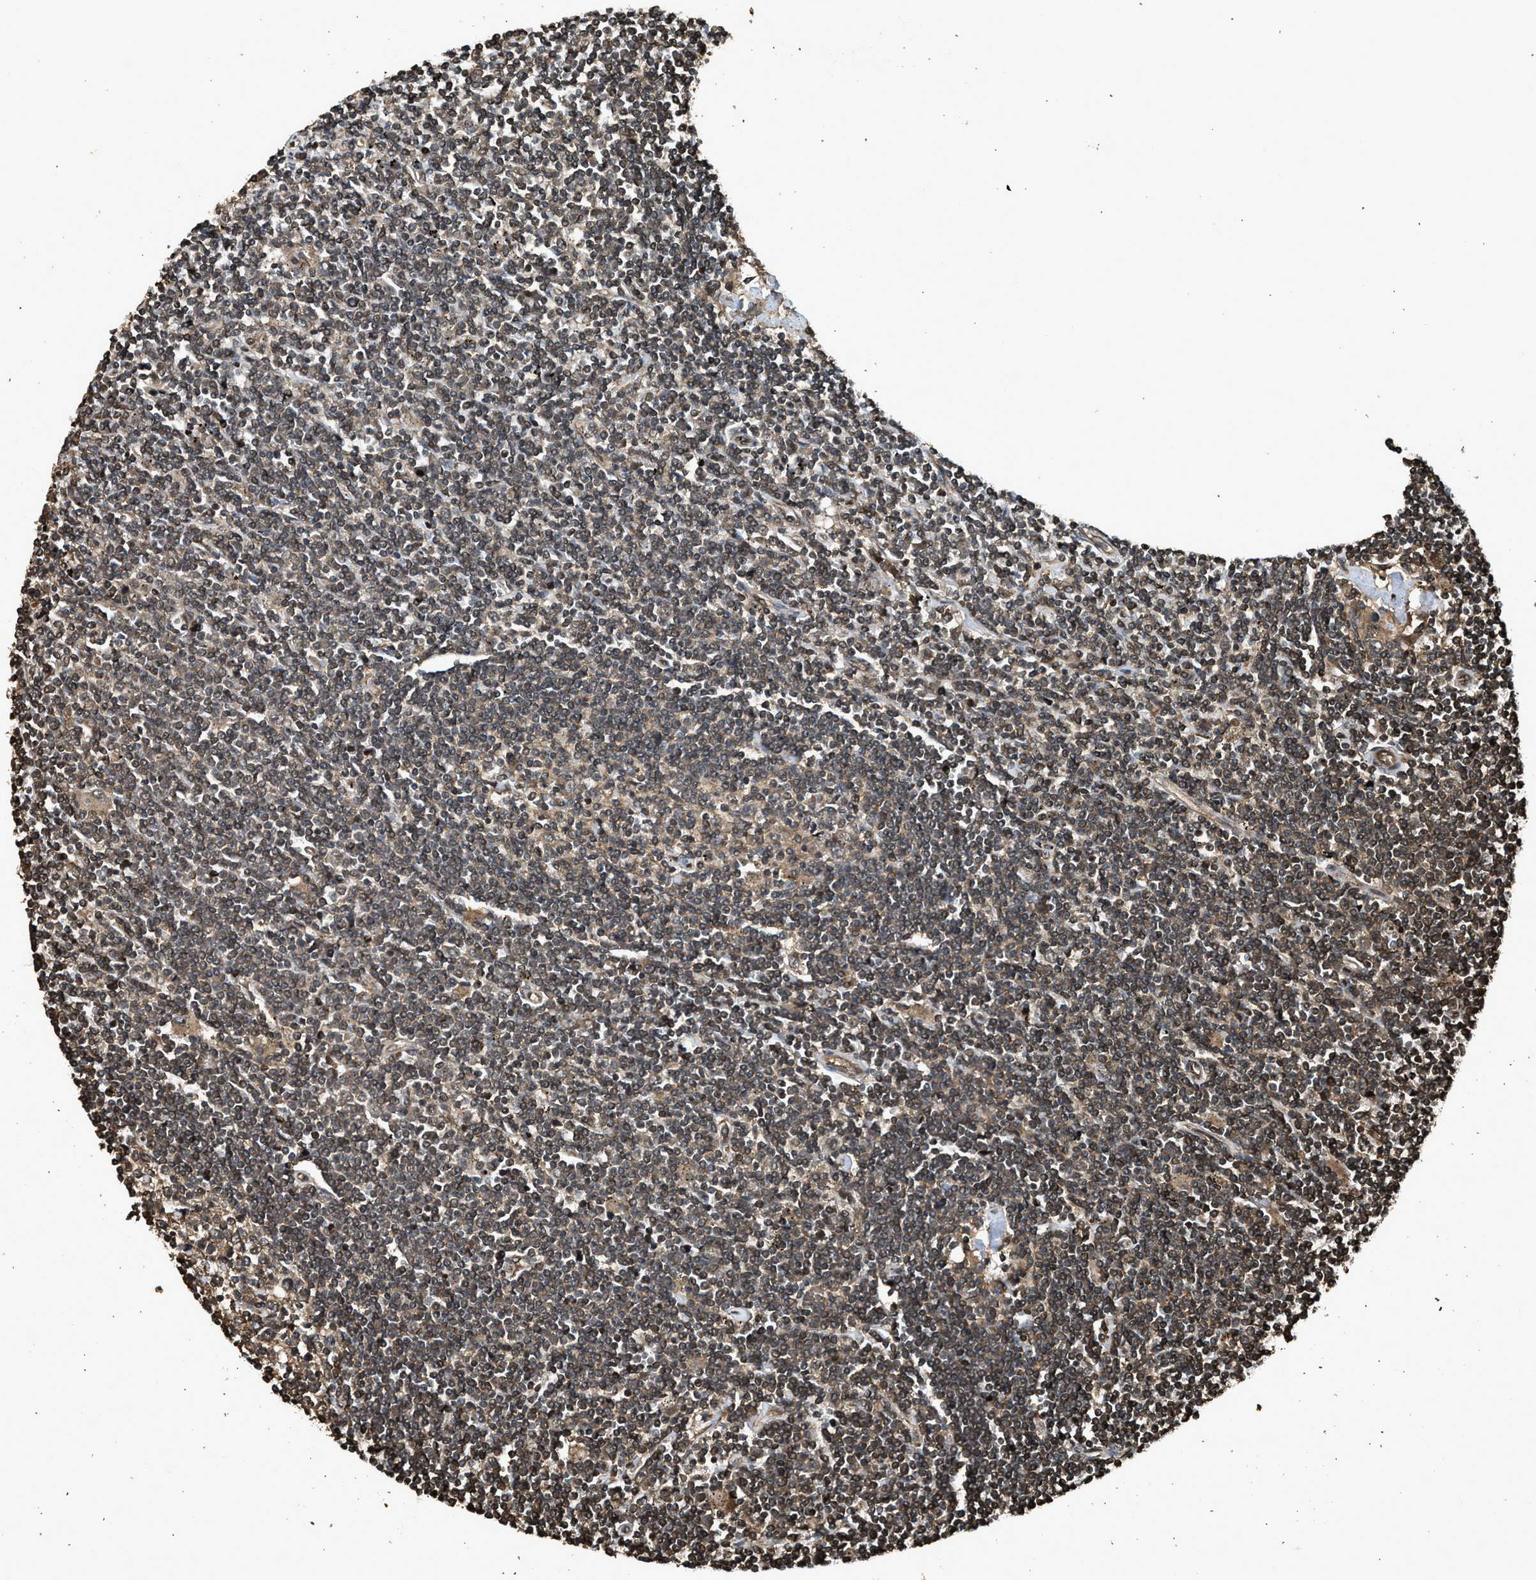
{"staining": {"intensity": "moderate", "quantity": ">75%", "location": "cytoplasmic/membranous,nuclear"}, "tissue": "lymphoma", "cell_type": "Tumor cells", "image_type": "cancer", "snomed": [{"axis": "morphology", "description": "Malignant lymphoma, non-Hodgkin's type, Low grade"}, {"axis": "topography", "description": "Spleen"}], "caption": "Malignant lymphoma, non-Hodgkin's type (low-grade) was stained to show a protein in brown. There is medium levels of moderate cytoplasmic/membranous and nuclear positivity in approximately >75% of tumor cells.", "gene": "MYBL2", "patient": {"sex": "male", "age": 76}}